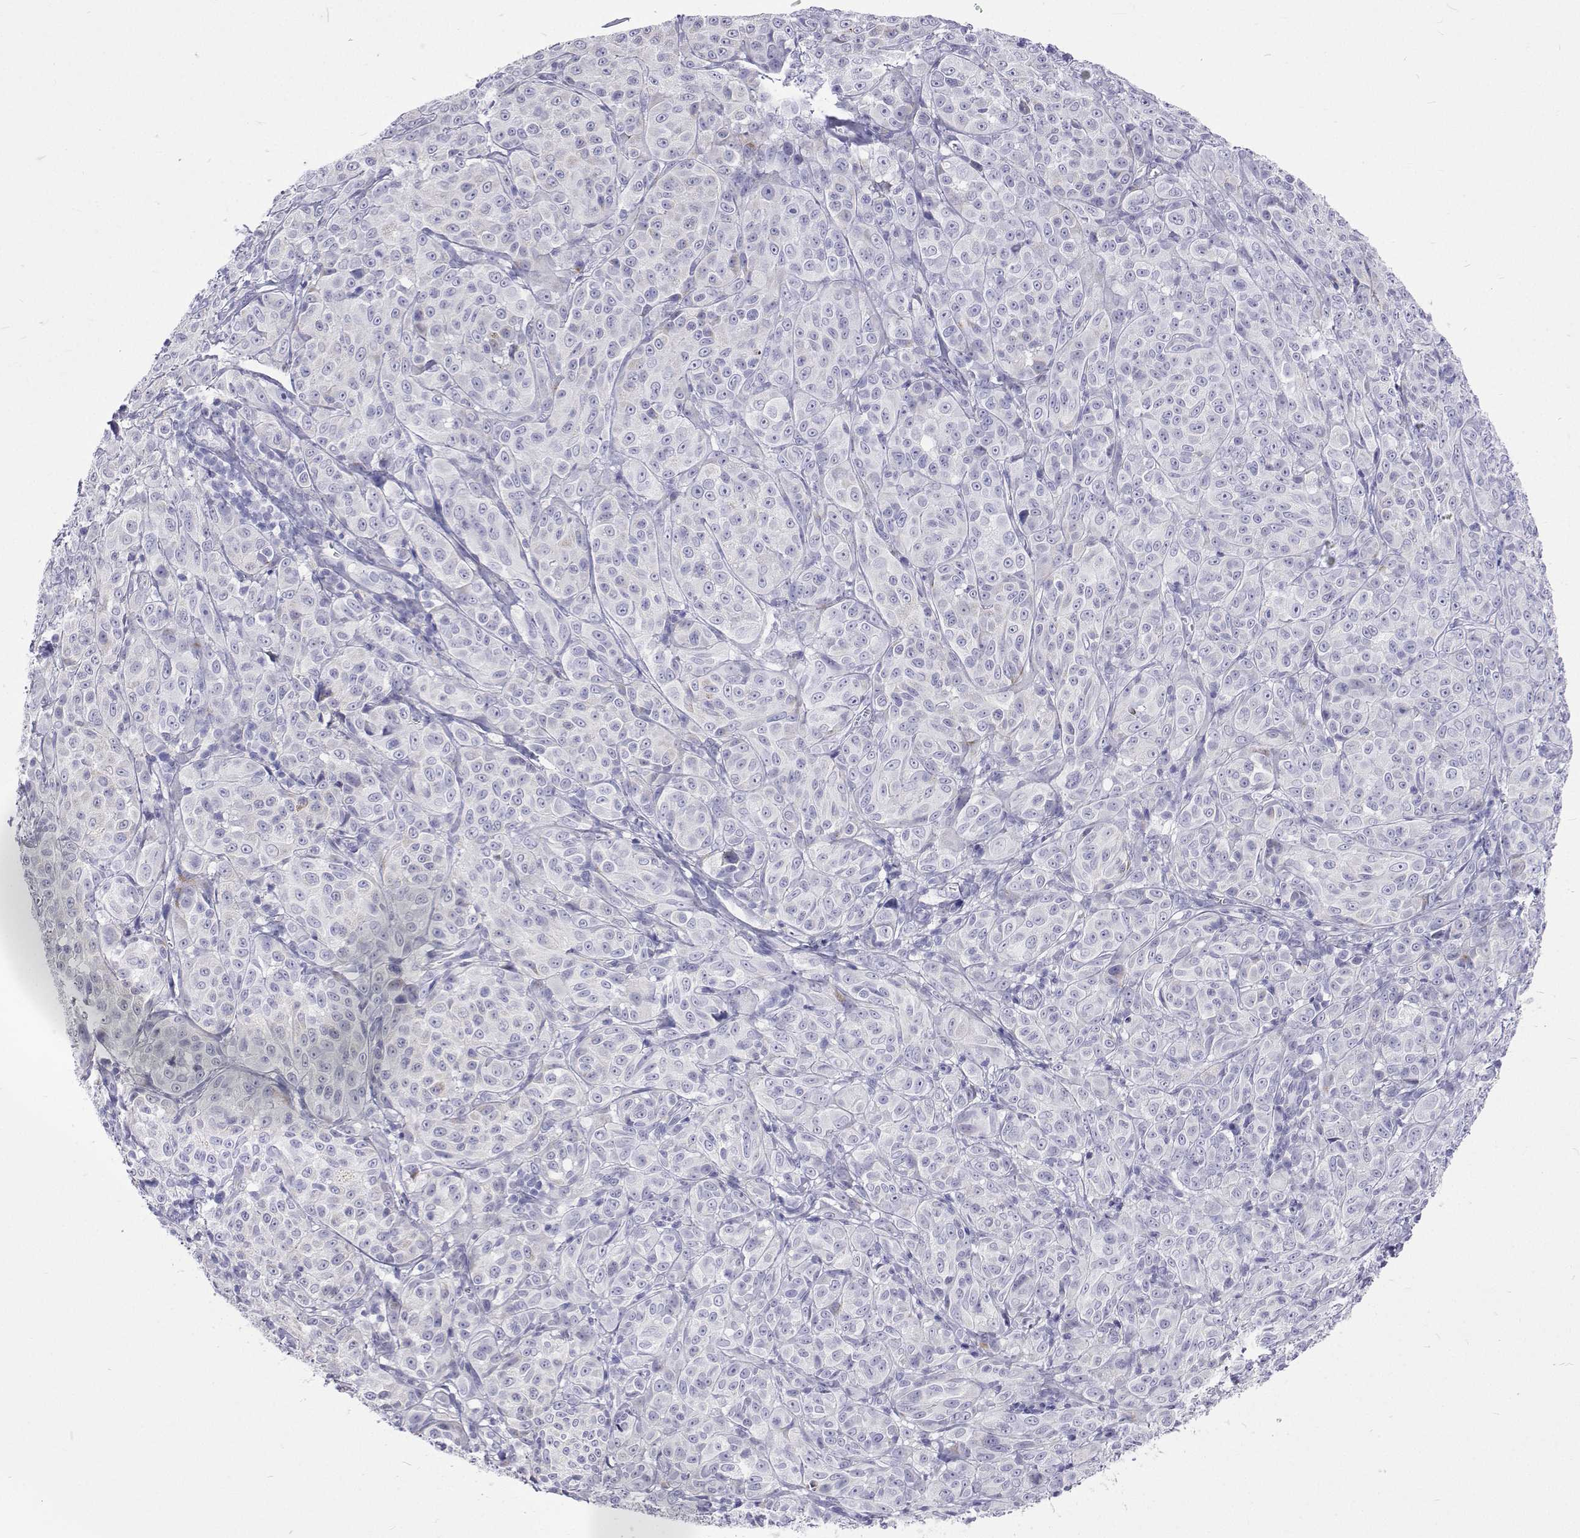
{"staining": {"intensity": "negative", "quantity": "none", "location": "none"}, "tissue": "melanoma", "cell_type": "Tumor cells", "image_type": "cancer", "snomed": [{"axis": "morphology", "description": "Malignant melanoma, NOS"}, {"axis": "topography", "description": "Skin"}], "caption": "Melanoma stained for a protein using immunohistochemistry (IHC) displays no staining tumor cells.", "gene": "UMODL1", "patient": {"sex": "male", "age": 89}}